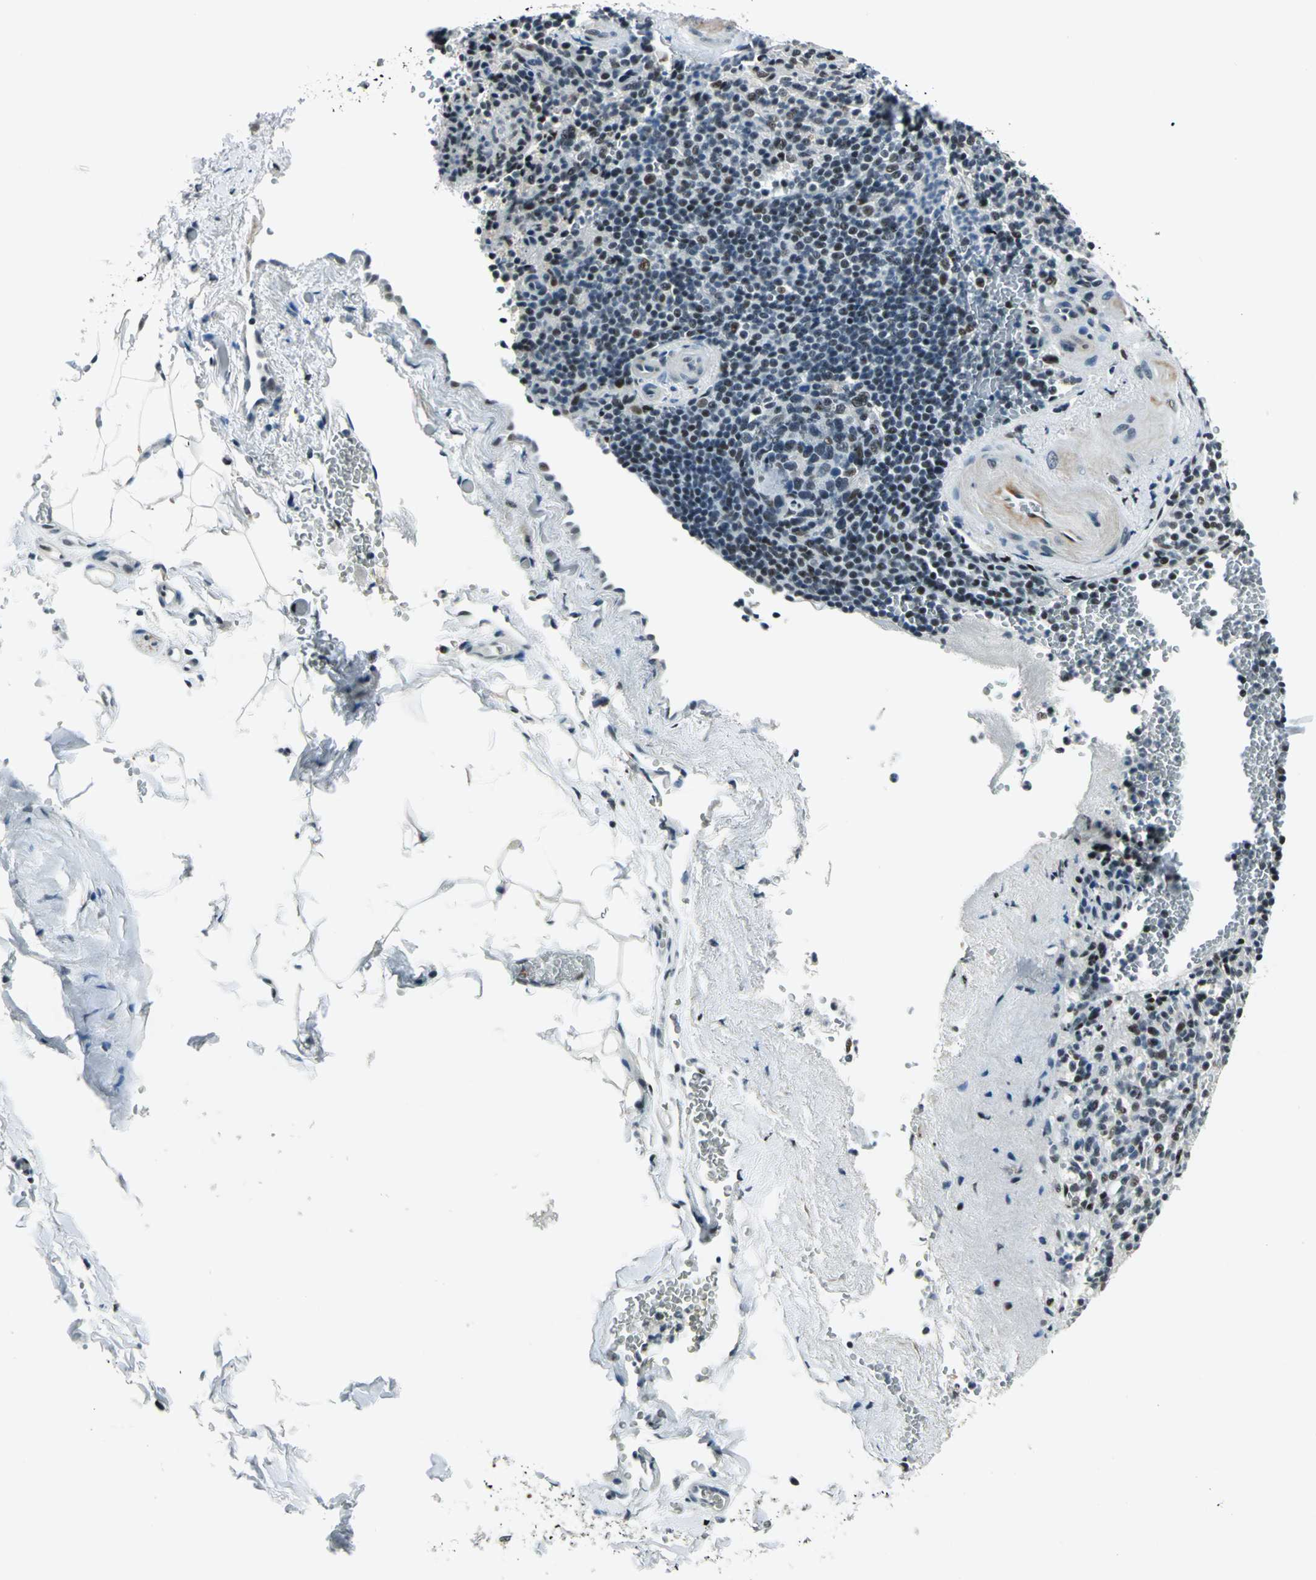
{"staining": {"intensity": "moderate", "quantity": "25%-75%", "location": "nuclear"}, "tissue": "spleen", "cell_type": "Cells in red pulp", "image_type": "normal", "snomed": [{"axis": "morphology", "description": "Normal tissue, NOS"}, {"axis": "topography", "description": "Spleen"}], "caption": "Spleen stained for a protein (brown) exhibits moderate nuclear positive staining in approximately 25%-75% of cells in red pulp.", "gene": "KAT6B", "patient": {"sex": "female", "age": 74}}